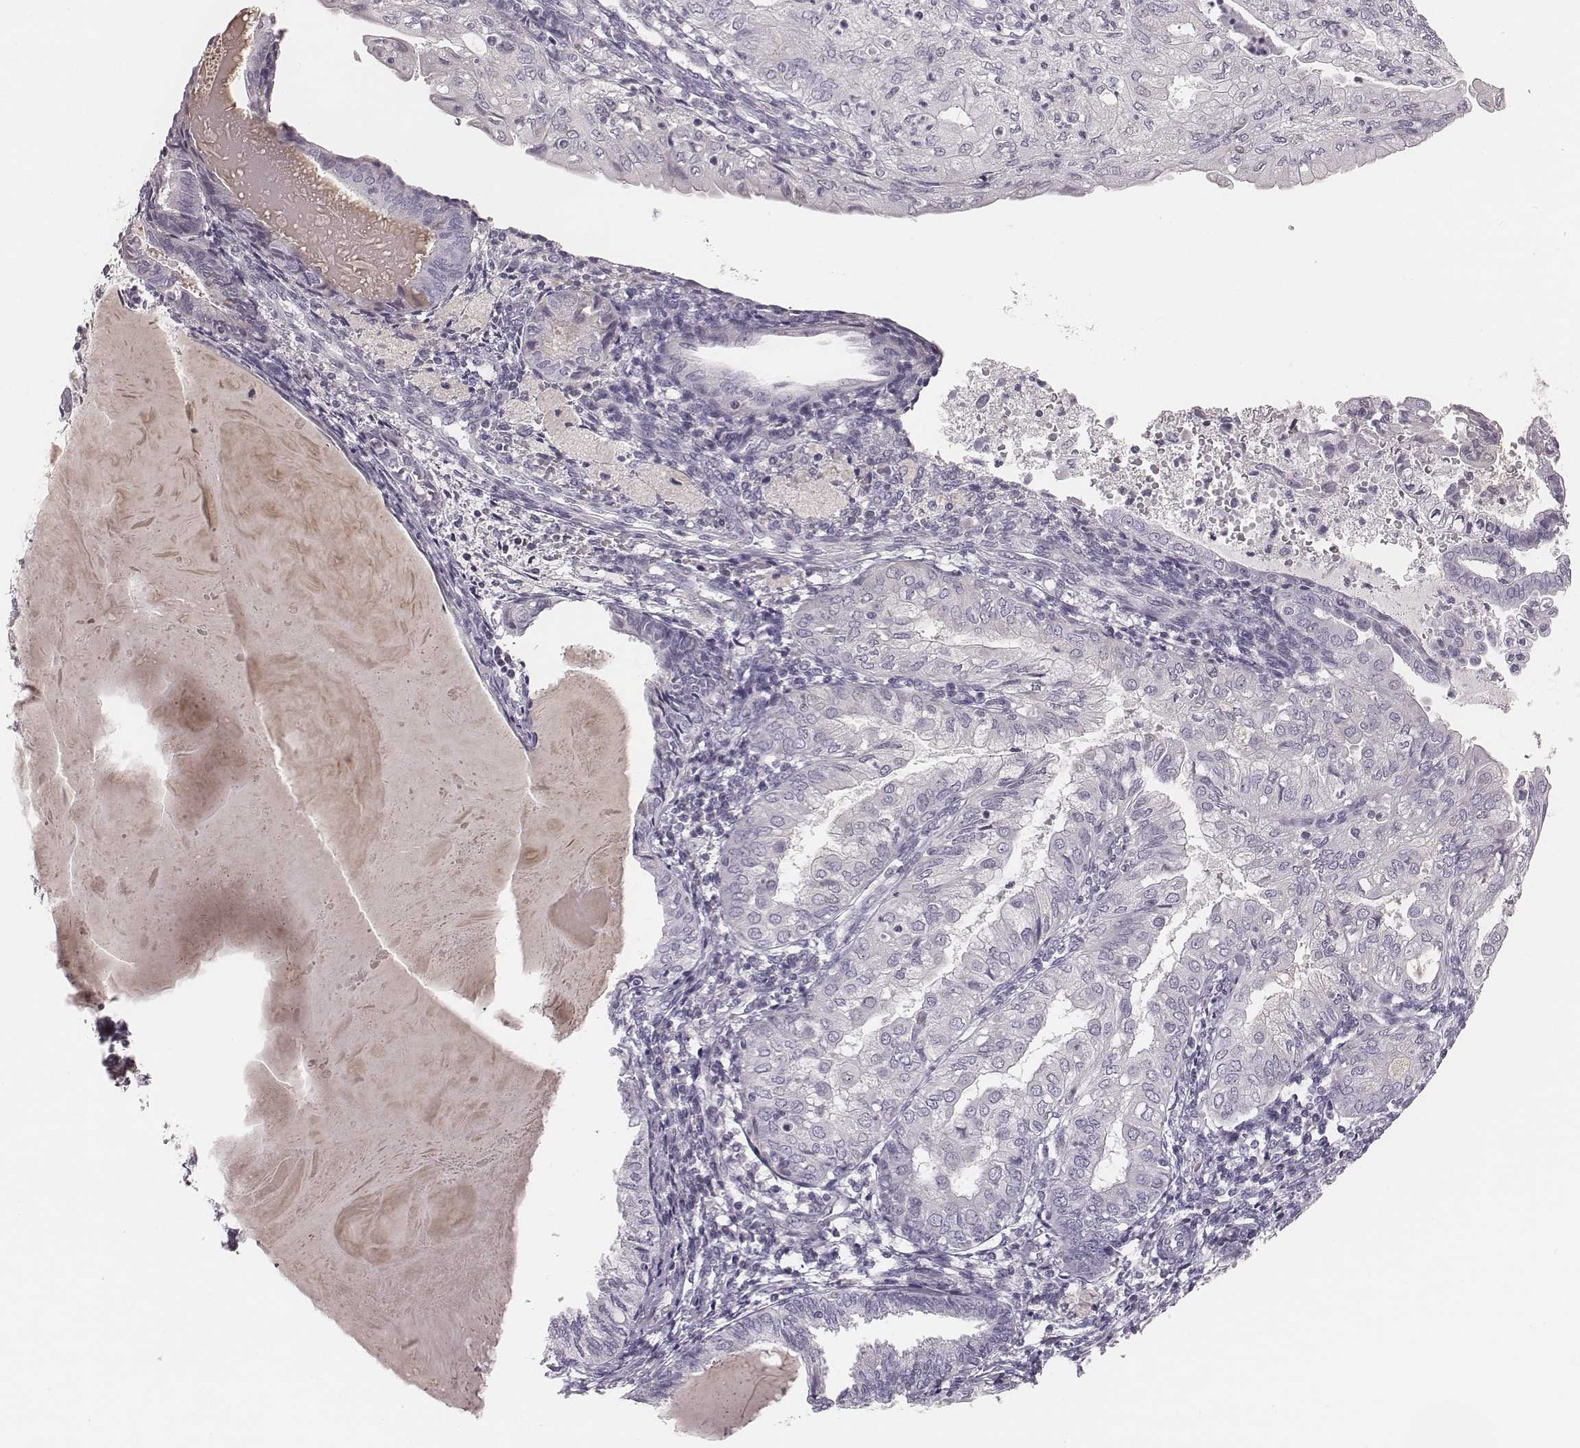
{"staining": {"intensity": "negative", "quantity": "none", "location": "none"}, "tissue": "endometrial cancer", "cell_type": "Tumor cells", "image_type": "cancer", "snomed": [{"axis": "morphology", "description": "Adenocarcinoma, NOS"}, {"axis": "topography", "description": "Endometrium"}], "caption": "A high-resolution image shows immunohistochemistry staining of endometrial adenocarcinoma, which exhibits no significant expression in tumor cells. (Stains: DAB (3,3'-diaminobenzidine) IHC with hematoxylin counter stain, Microscopy: brightfield microscopy at high magnification).", "gene": "S100Z", "patient": {"sex": "female", "age": 68}}